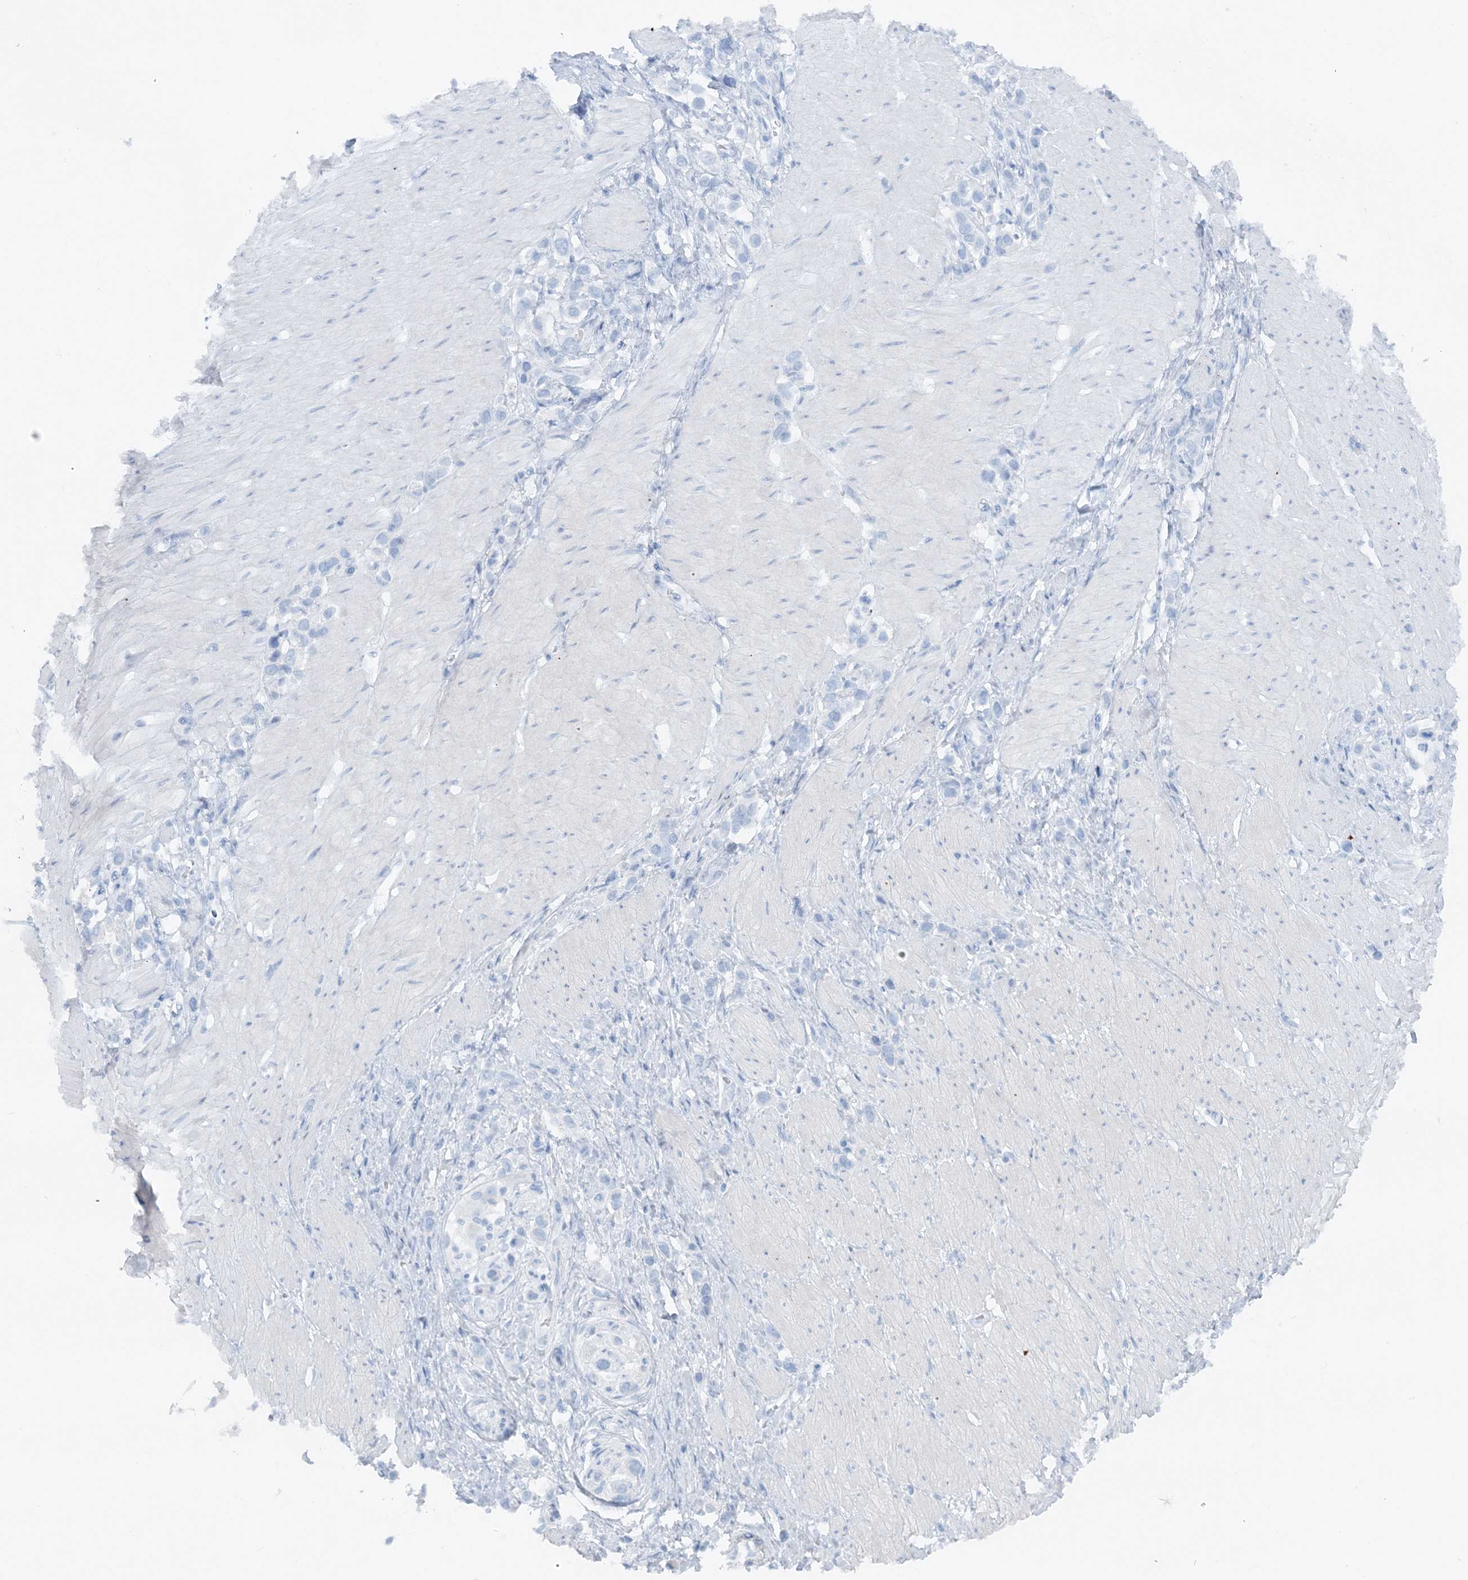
{"staining": {"intensity": "negative", "quantity": "none", "location": "none"}, "tissue": "stomach cancer", "cell_type": "Tumor cells", "image_type": "cancer", "snomed": [{"axis": "morphology", "description": "Normal tissue, NOS"}, {"axis": "morphology", "description": "Adenocarcinoma, NOS"}, {"axis": "topography", "description": "Stomach, upper"}, {"axis": "topography", "description": "Stomach"}], "caption": "High power microscopy photomicrograph of an IHC photomicrograph of stomach cancer (adenocarcinoma), revealing no significant expression in tumor cells. Nuclei are stained in blue.", "gene": "ATP11A", "patient": {"sex": "female", "age": 65}}